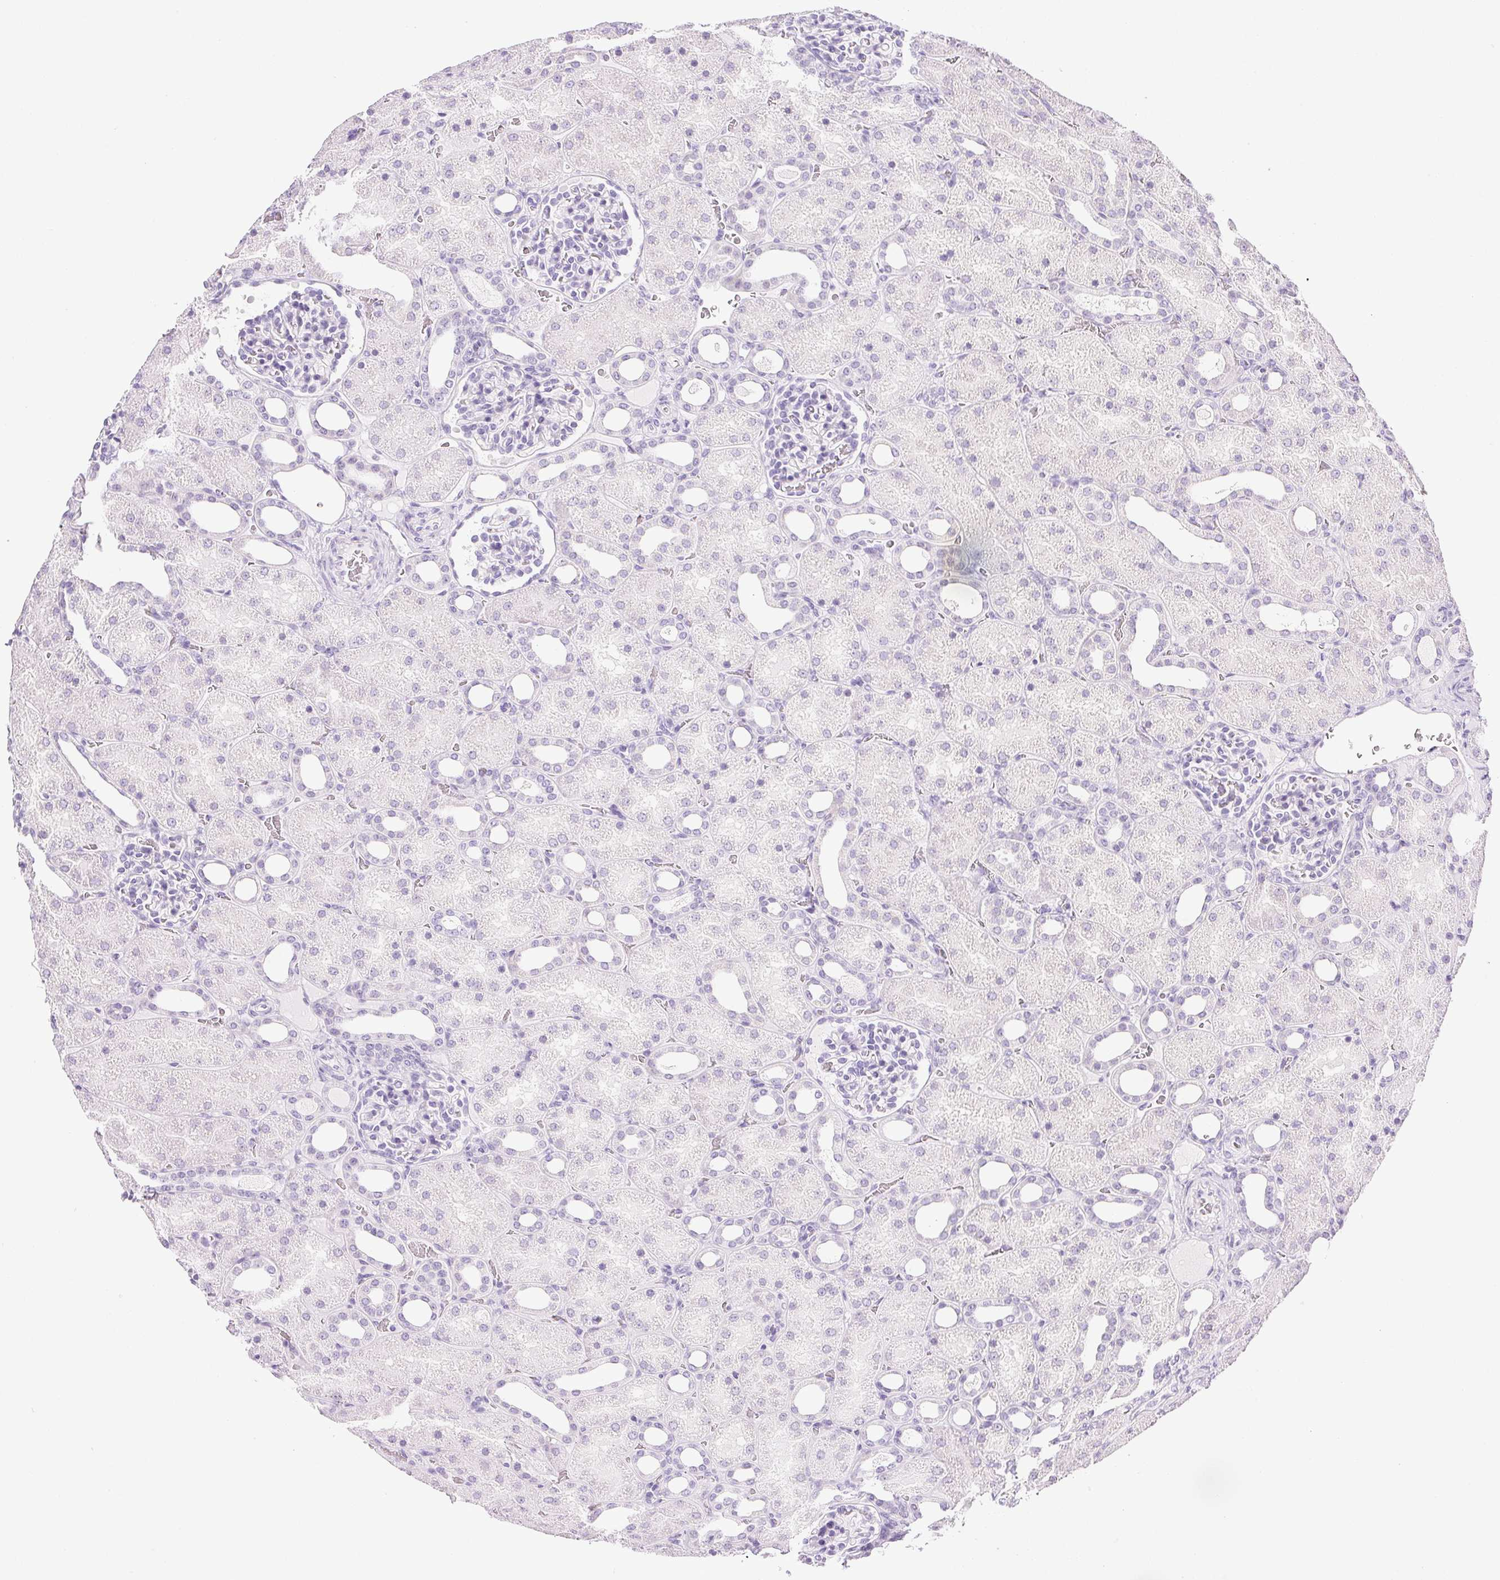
{"staining": {"intensity": "negative", "quantity": "none", "location": "none"}, "tissue": "kidney", "cell_type": "Cells in glomeruli", "image_type": "normal", "snomed": [{"axis": "morphology", "description": "Normal tissue, NOS"}, {"axis": "topography", "description": "Kidney"}], "caption": "Cells in glomeruli are negative for brown protein staining in unremarkable kidney. (Stains: DAB immunohistochemistry with hematoxylin counter stain, Microscopy: brightfield microscopy at high magnification).", "gene": "CPB1", "patient": {"sex": "male", "age": 2}}